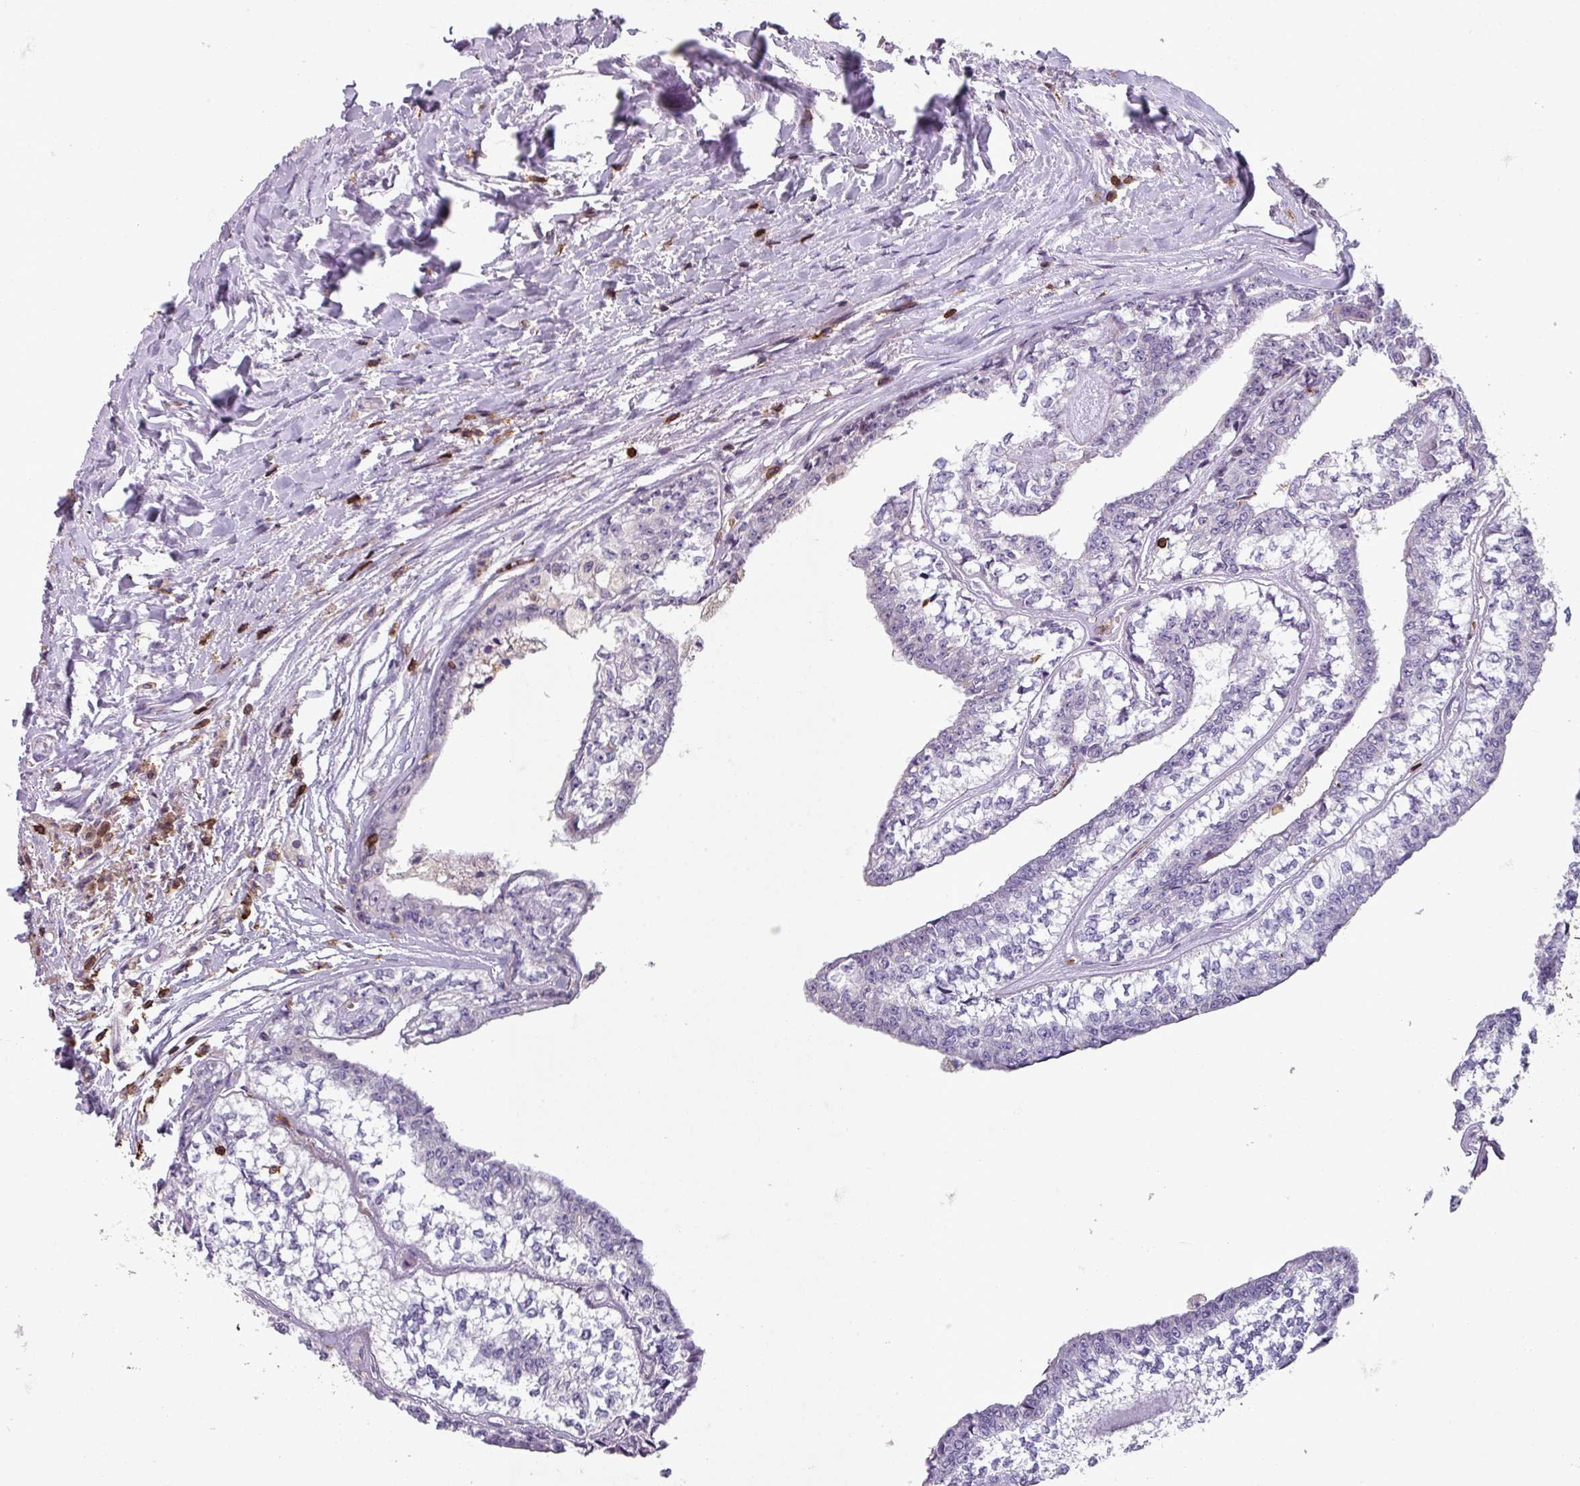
{"staining": {"intensity": "negative", "quantity": "none", "location": "none"}, "tissue": "head and neck cancer", "cell_type": "Tumor cells", "image_type": "cancer", "snomed": [{"axis": "morphology", "description": "Adenocarcinoma, NOS"}, {"axis": "topography", "description": "Head-Neck"}], "caption": "This image is of adenocarcinoma (head and neck) stained with immunohistochemistry (IHC) to label a protein in brown with the nuclei are counter-stained blue. There is no staining in tumor cells.", "gene": "NEDD9", "patient": {"sex": "female", "age": 73}}